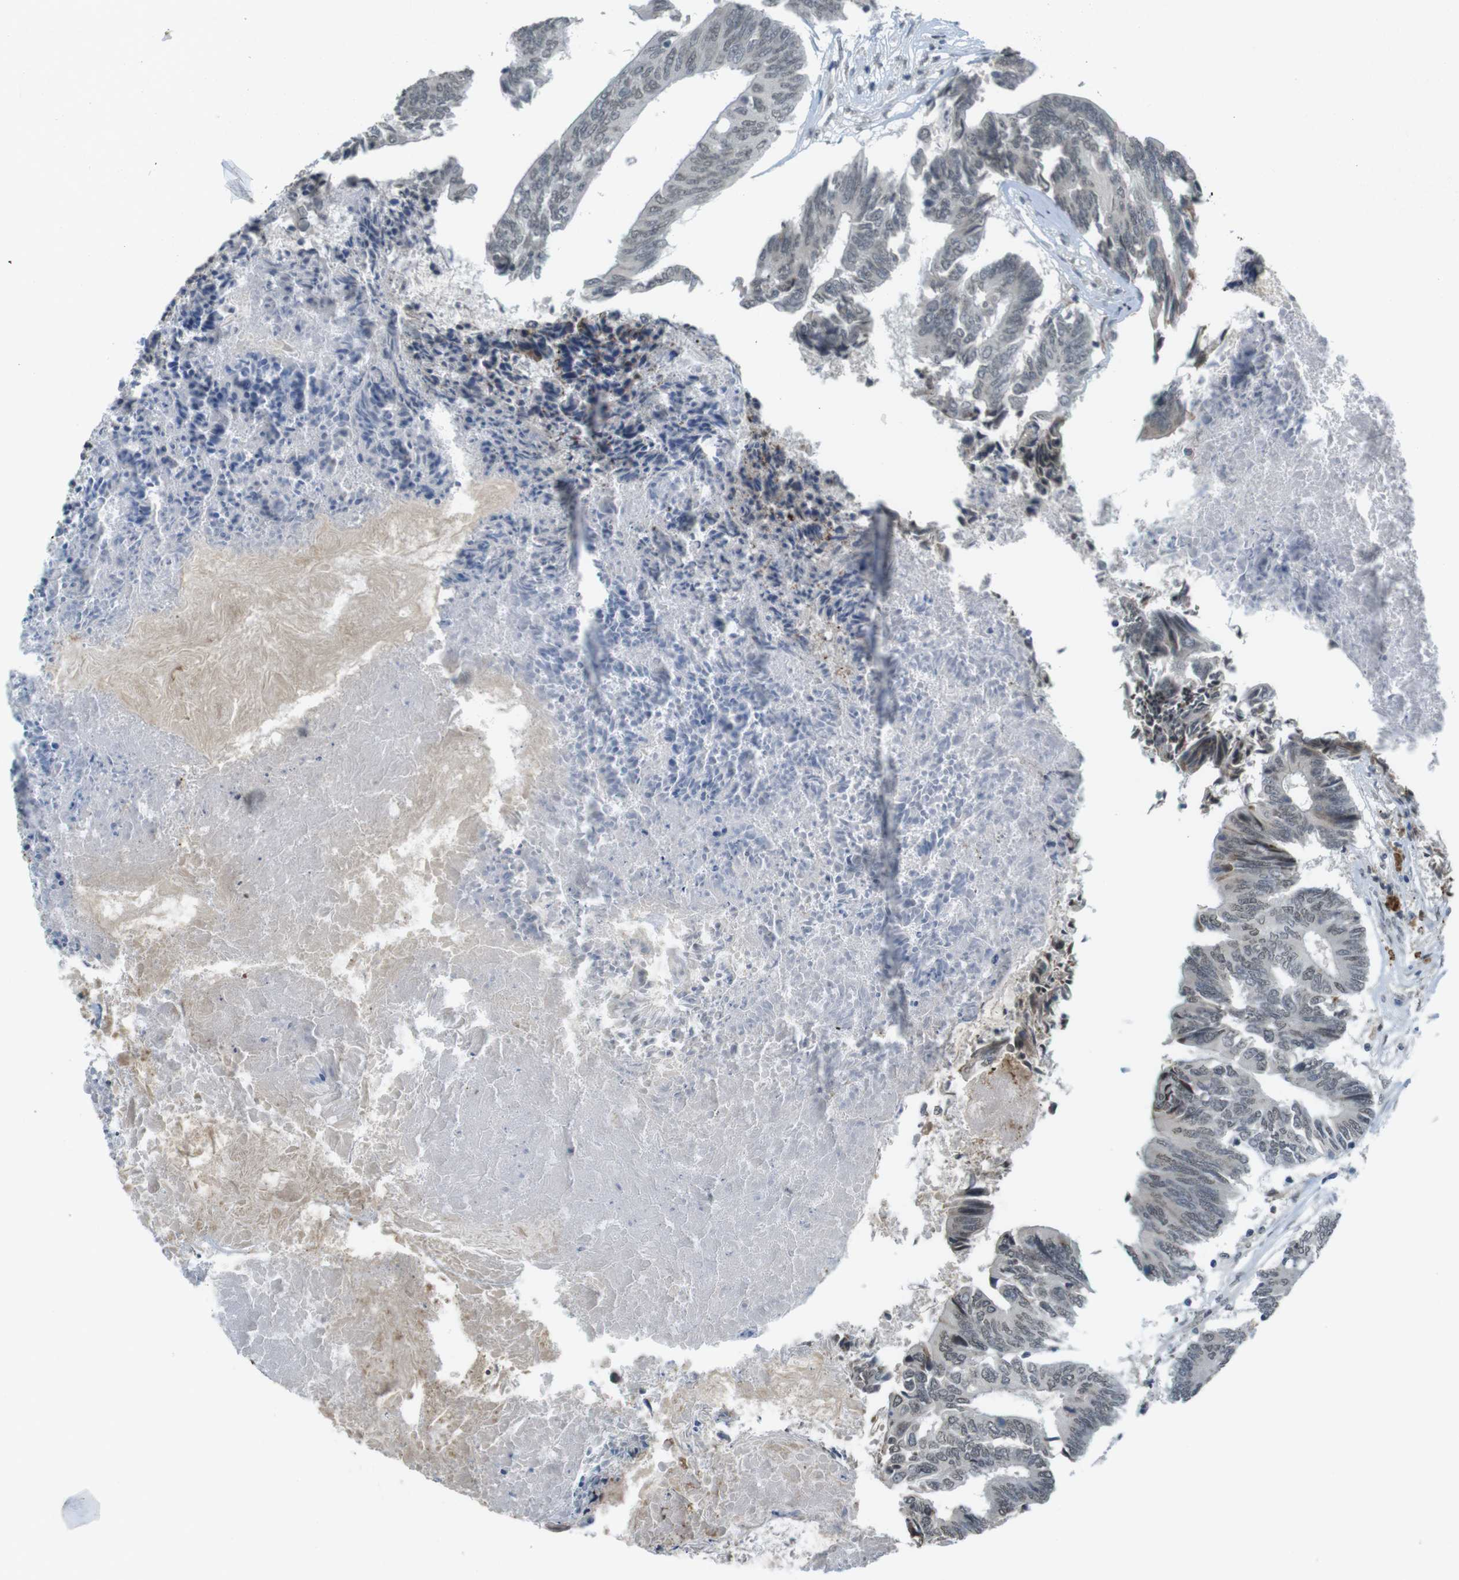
{"staining": {"intensity": "negative", "quantity": "none", "location": "none"}, "tissue": "colorectal cancer", "cell_type": "Tumor cells", "image_type": "cancer", "snomed": [{"axis": "morphology", "description": "Adenocarcinoma, NOS"}, {"axis": "topography", "description": "Rectum"}], "caption": "Immunohistochemistry image of human adenocarcinoma (colorectal) stained for a protein (brown), which demonstrates no staining in tumor cells.", "gene": "FZD10", "patient": {"sex": "male", "age": 63}}